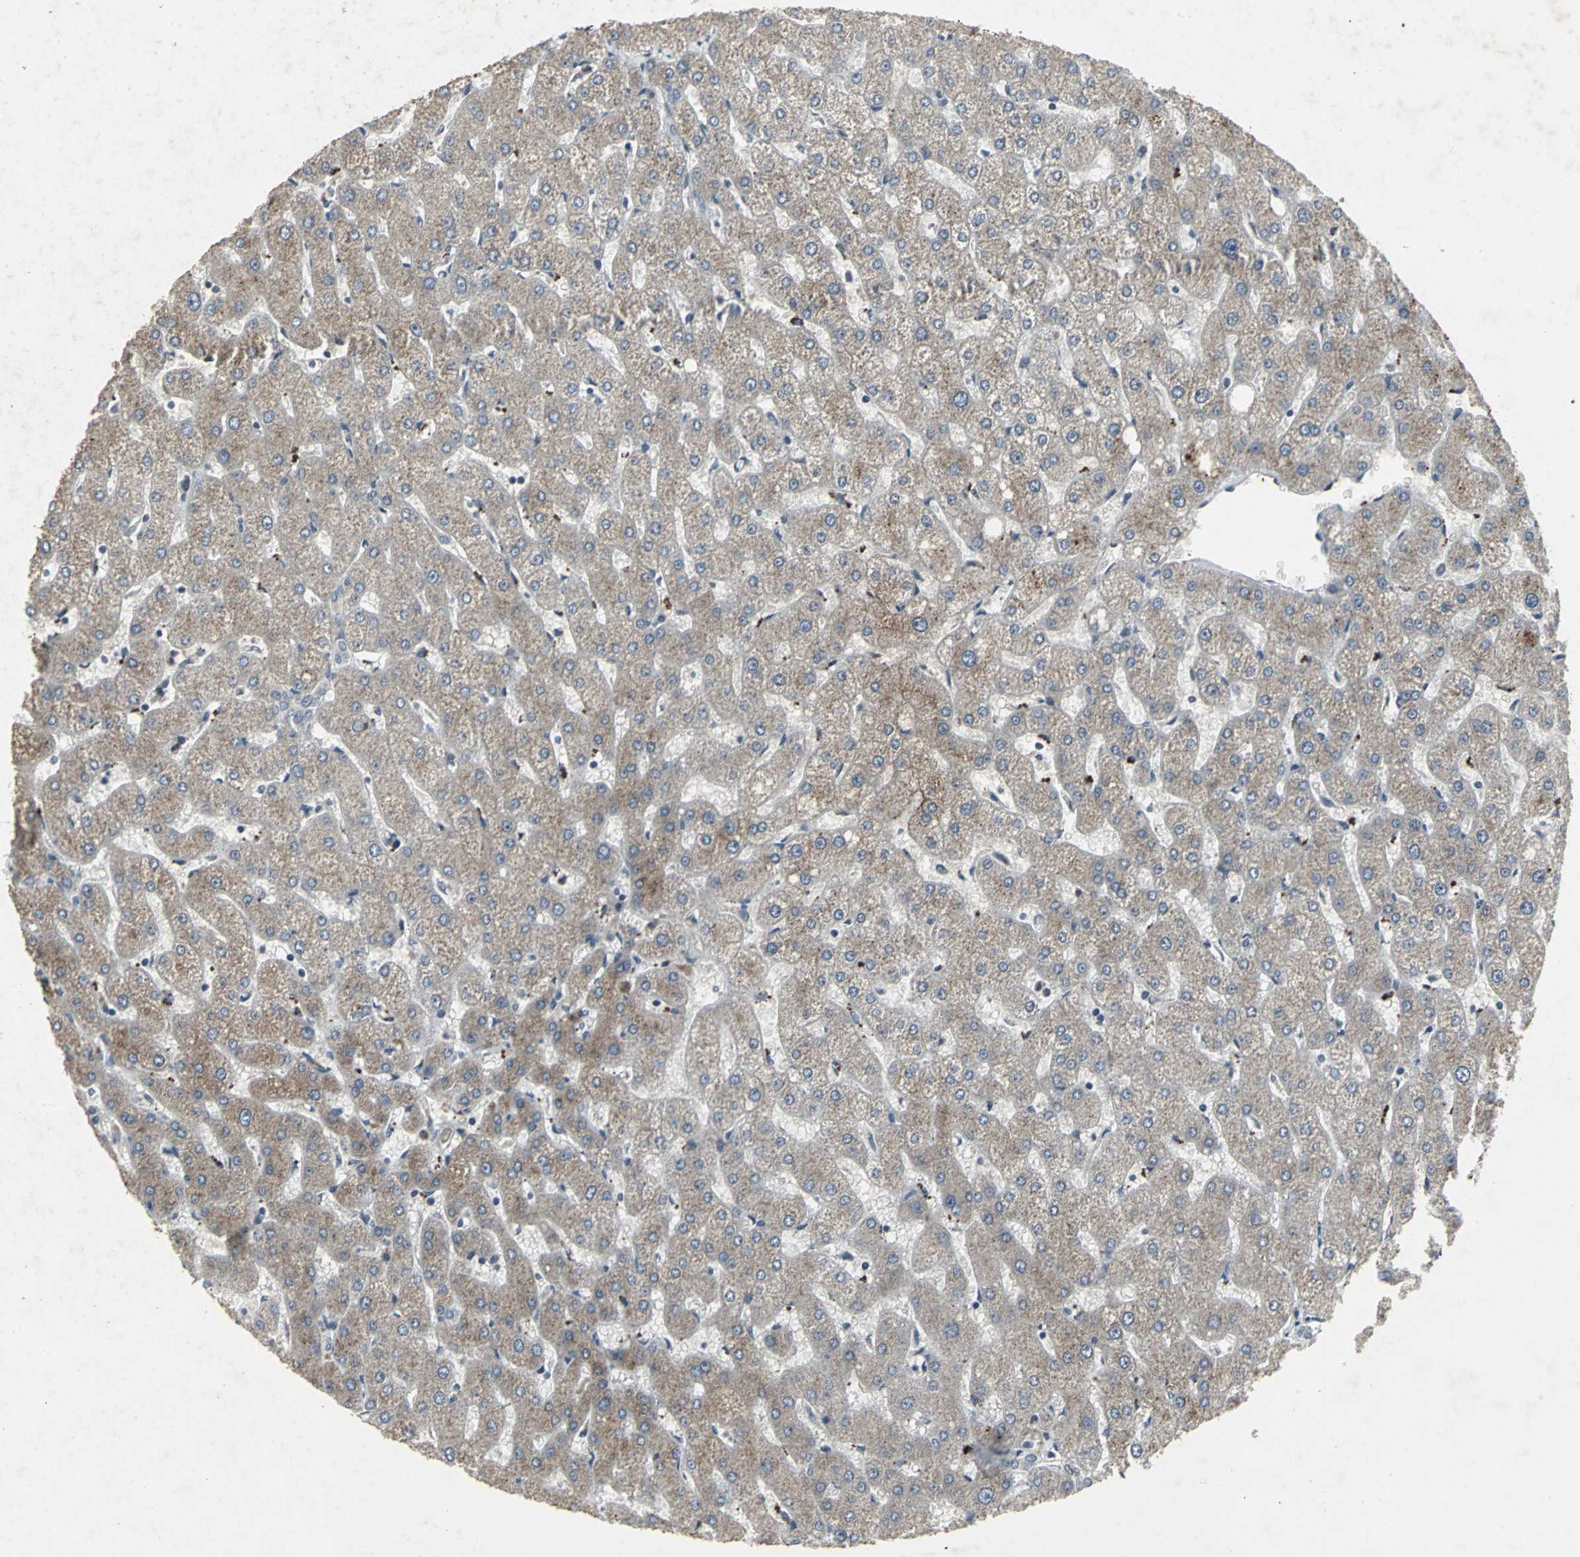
{"staining": {"intensity": "negative", "quantity": "none", "location": "none"}, "tissue": "liver", "cell_type": "Cholangiocytes", "image_type": "normal", "snomed": [{"axis": "morphology", "description": "Normal tissue, NOS"}, {"axis": "topography", "description": "Liver"}], "caption": "Immunohistochemistry histopathology image of unremarkable liver stained for a protein (brown), which demonstrates no positivity in cholangiocytes.", "gene": "BMP4", "patient": {"sex": "male", "age": 67}}